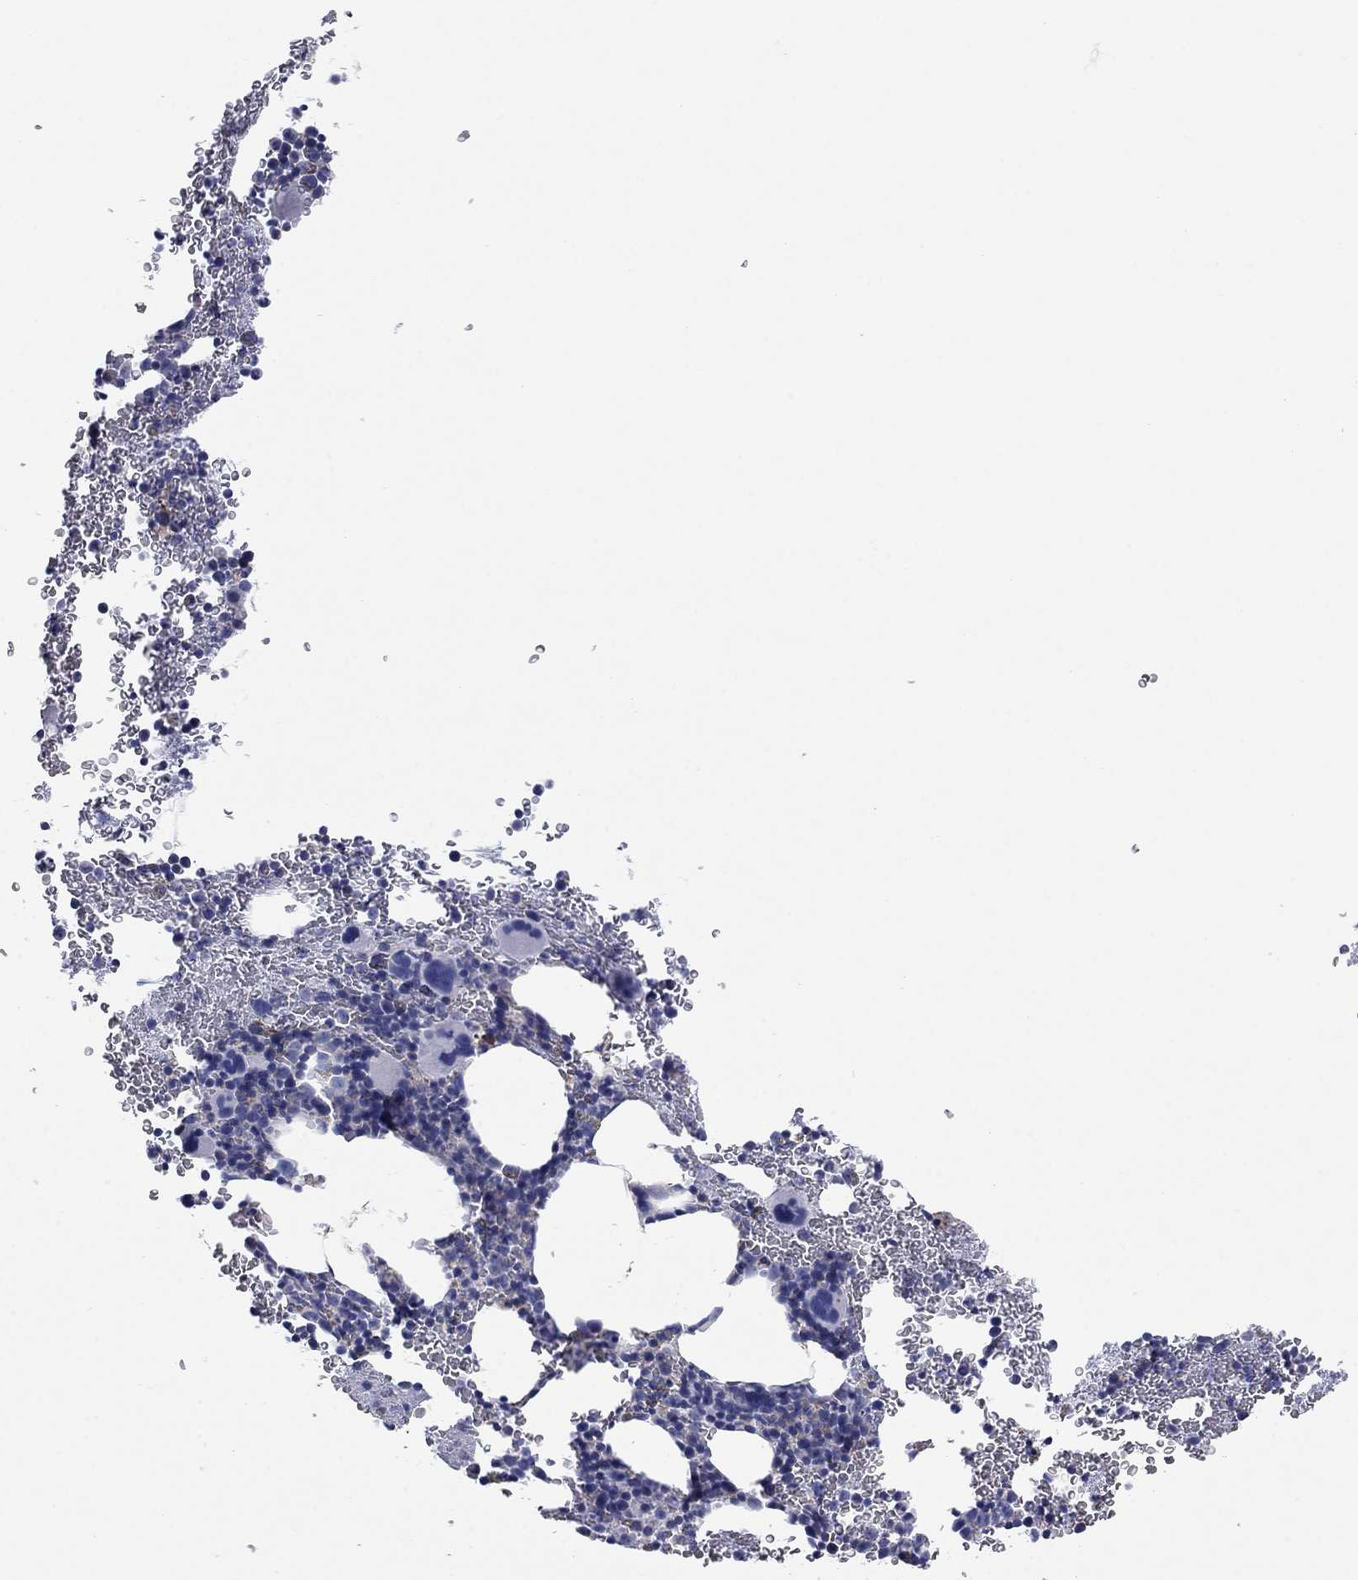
{"staining": {"intensity": "weak", "quantity": "<25%", "location": "cytoplasmic/membranous"}, "tissue": "bone marrow", "cell_type": "Hematopoietic cells", "image_type": "normal", "snomed": [{"axis": "morphology", "description": "Normal tissue, NOS"}, {"axis": "topography", "description": "Bone marrow"}], "caption": "Hematopoietic cells show no significant protein positivity in normal bone marrow.", "gene": "MGST3", "patient": {"sex": "male", "age": 50}}